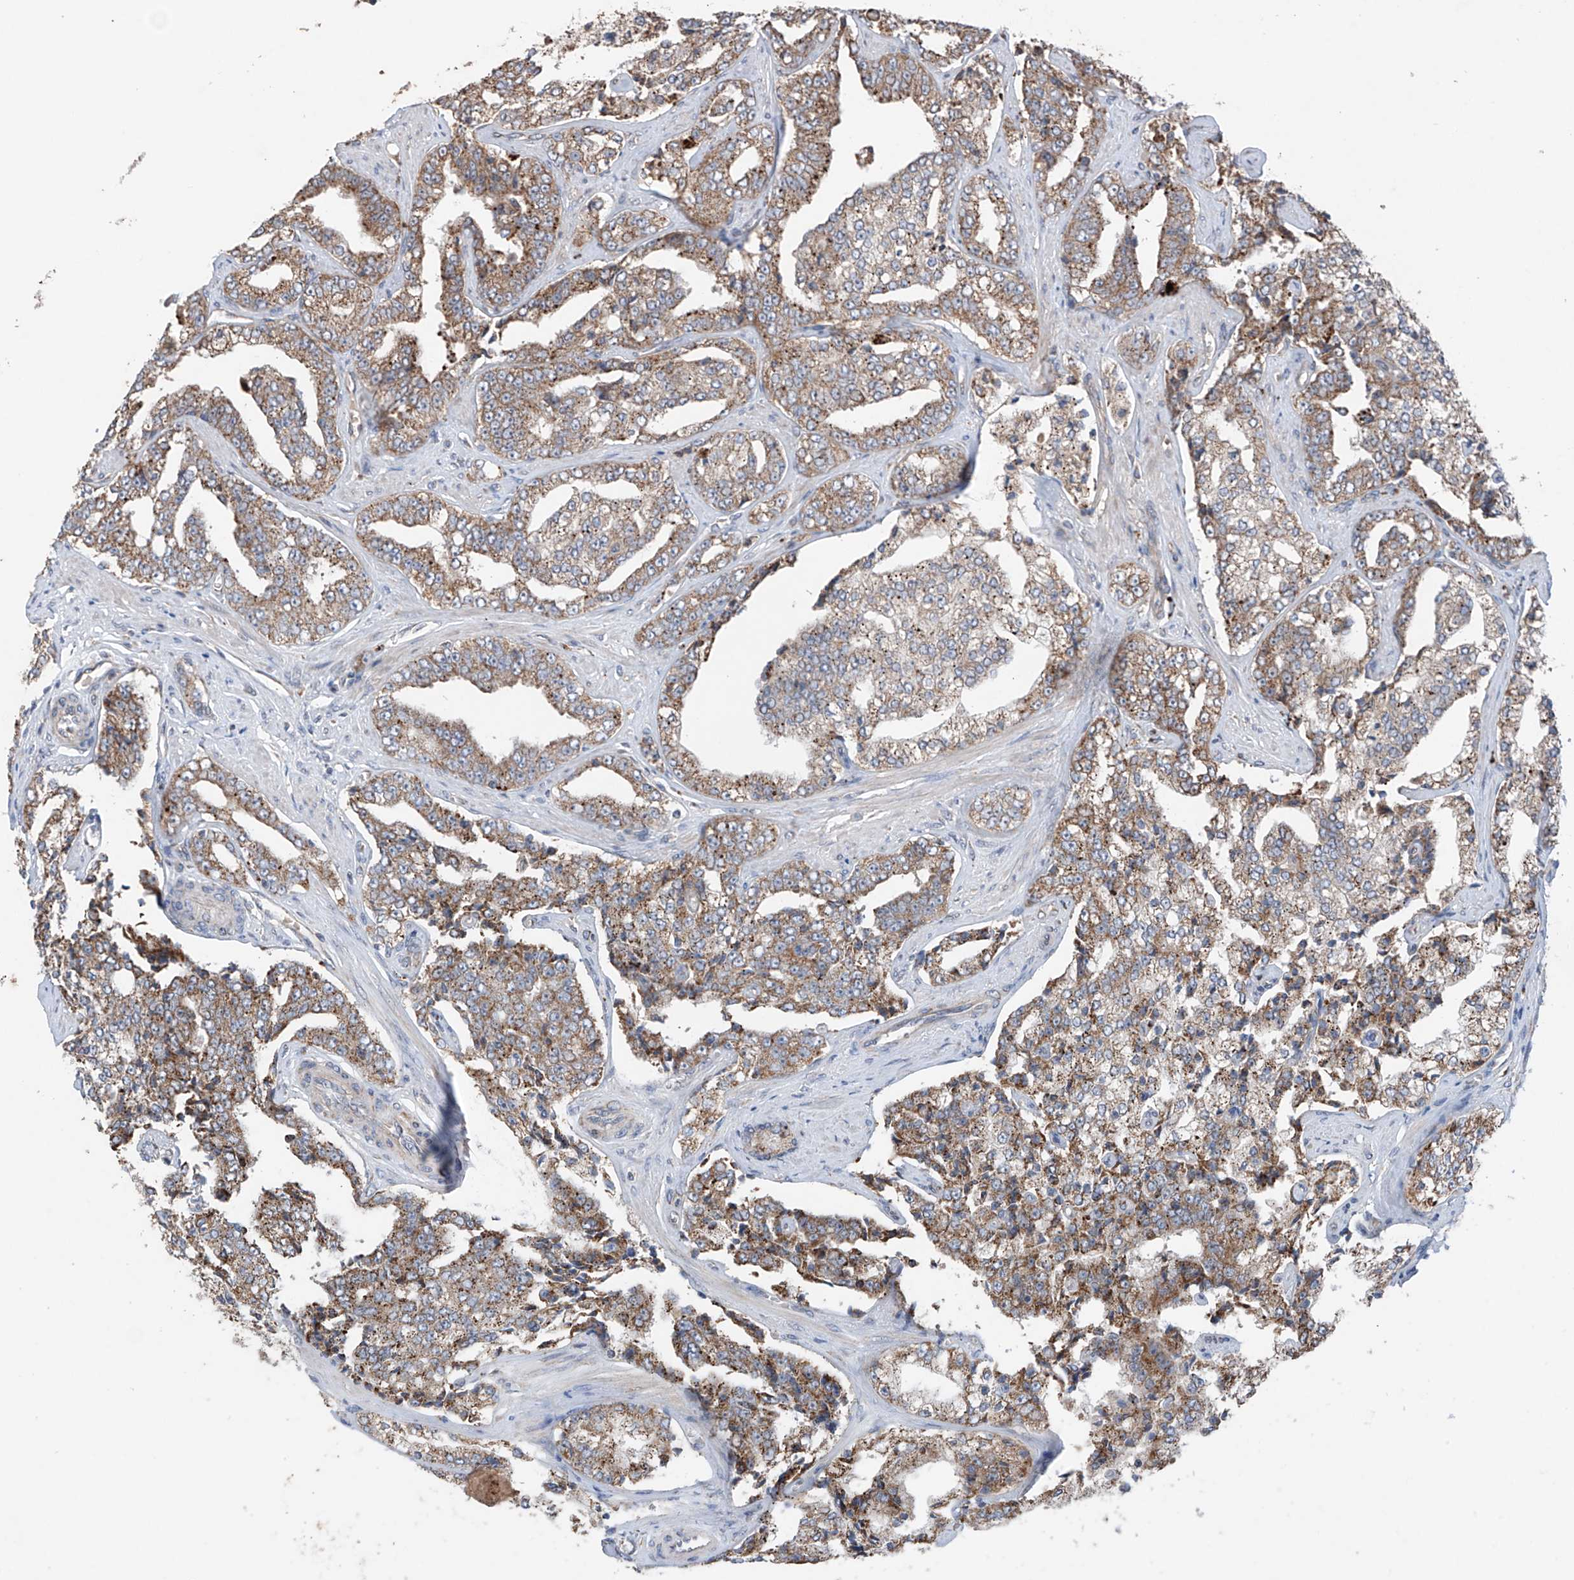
{"staining": {"intensity": "weak", "quantity": ">75%", "location": "cytoplasmic/membranous"}, "tissue": "prostate cancer", "cell_type": "Tumor cells", "image_type": "cancer", "snomed": [{"axis": "morphology", "description": "Adenocarcinoma, High grade"}, {"axis": "topography", "description": "Prostate"}], "caption": "Brown immunohistochemical staining in prostate cancer (high-grade adenocarcinoma) reveals weak cytoplasmic/membranous staining in approximately >75% of tumor cells.", "gene": "SAMD3", "patient": {"sex": "male", "age": 71}}